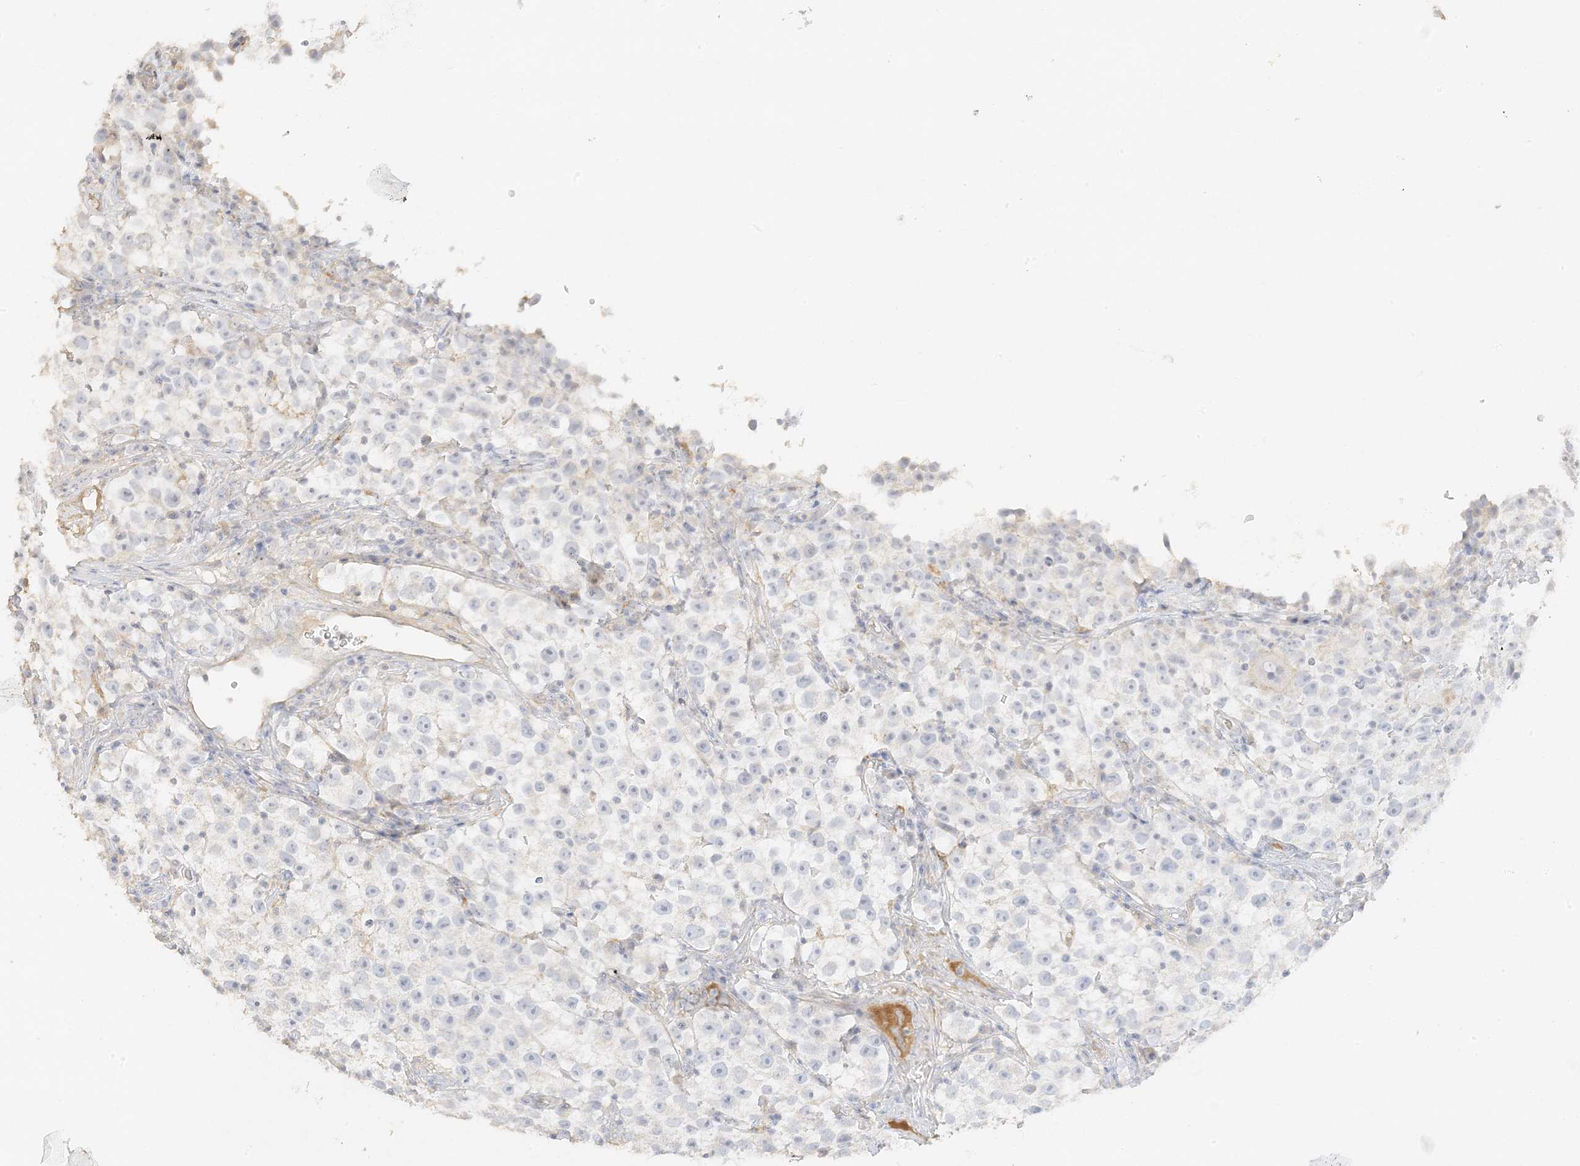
{"staining": {"intensity": "negative", "quantity": "none", "location": "none"}, "tissue": "testis cancer", "cell_type": "Tumor cells", "image_type": "cancer", "snomed": [{"axis": "morphology", "description": "Seminoma, NOS"}, {"axis": "topography", "description": "Testis"}], "caption": "Testis cancer was stained to show a protein in brown. There is no significant staining in tumor cells.", "gene": "ZBTB41", "patient": {"sex": "male", "age": 22}}